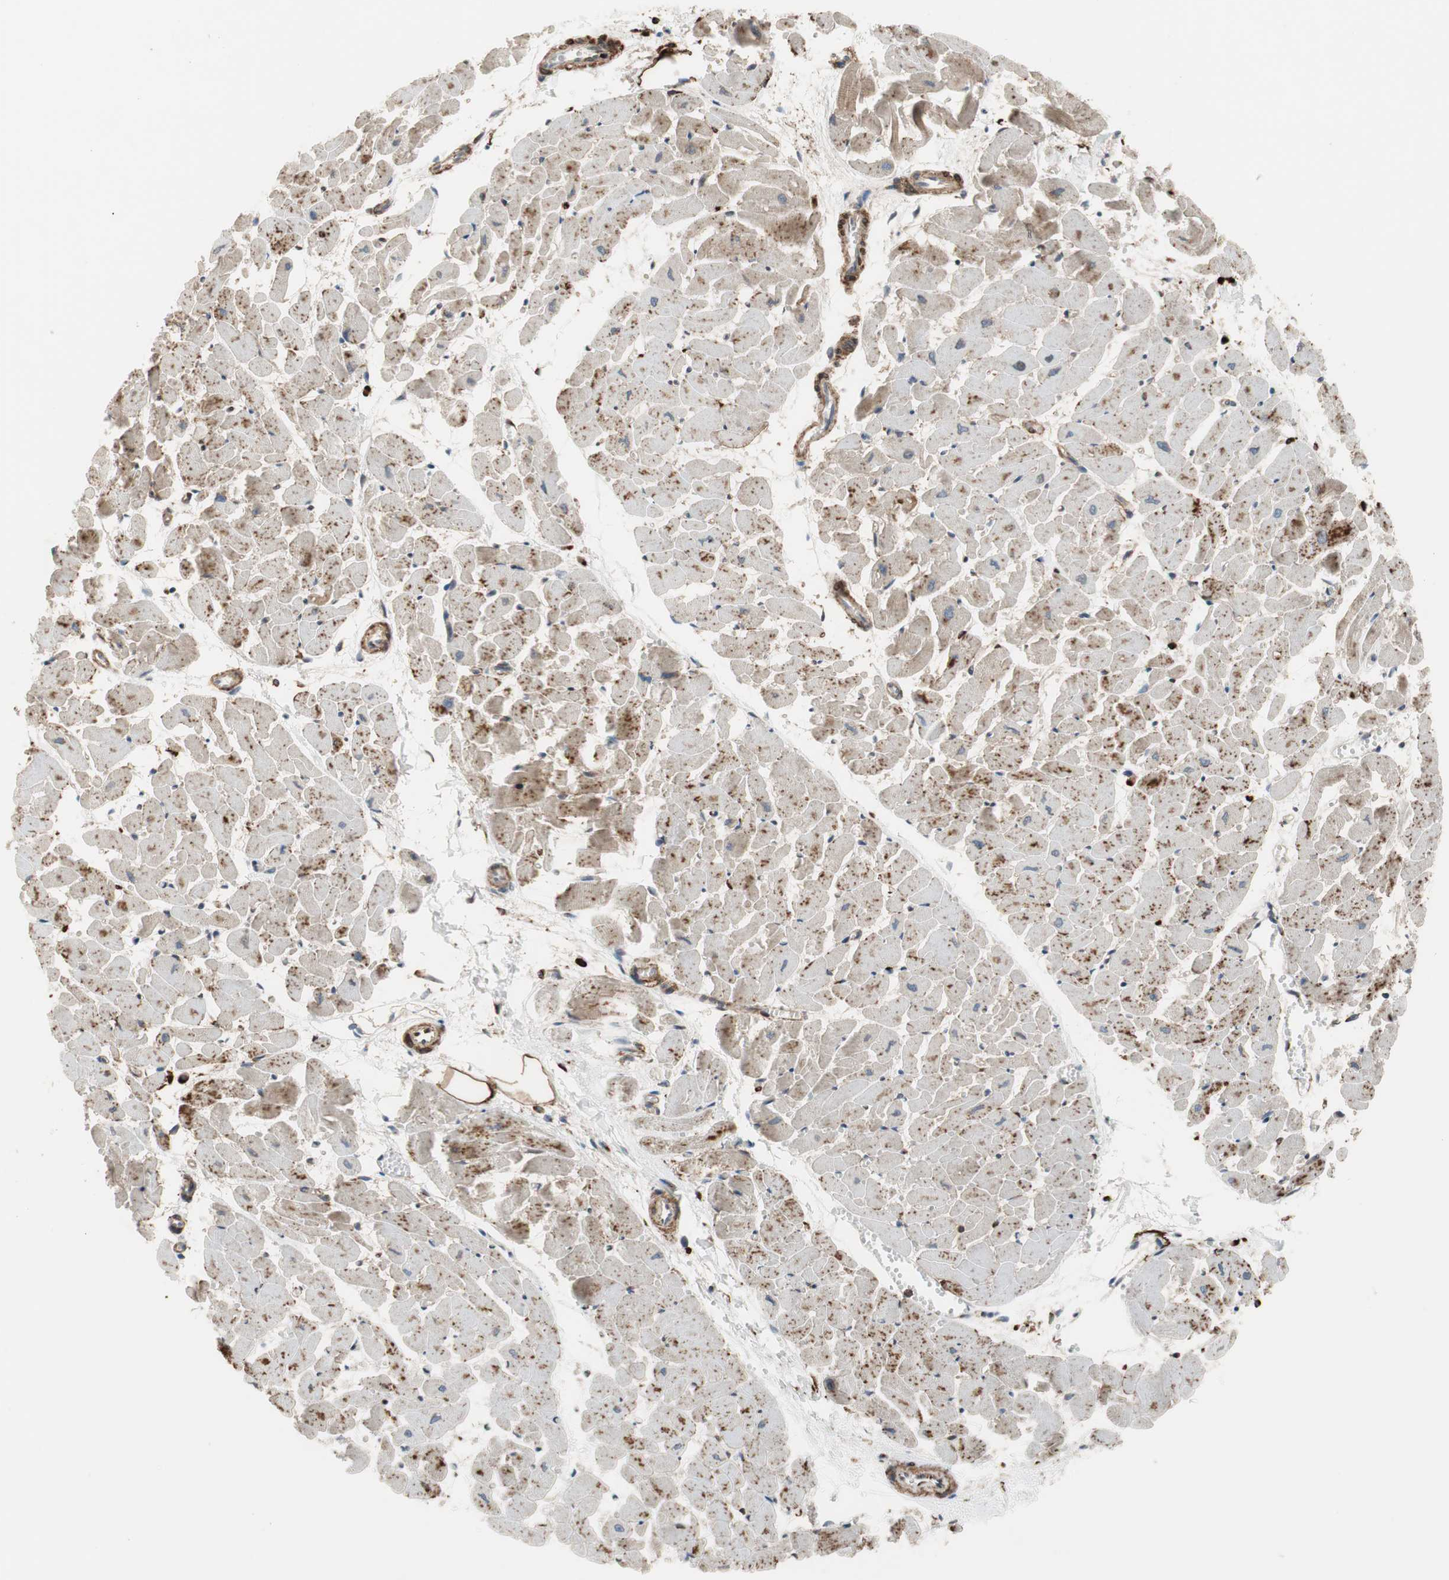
{"staining": {"intensity": "strong", "quantity": "25%-75%", "location": "cytoplasmic/membranous"}, "tissue": "heart muscle", "cell_type": "Cardiomyocytes", "image_type": "normal", "snomed": [{"axis": "morphology", "description": "Normal tissue, NOS"}, {"axis": "topography", "description": "Heart"}], "caption": "High-power microscopy captured an immunohistochemistry histopathology image of normal heart muscle, revealing strong cytoplasmic/membranous expression in approximately 25%-75% of cardiomyocytes.", "gene": "GRHL1", "patient": {"sex": "female", "age": 19}}